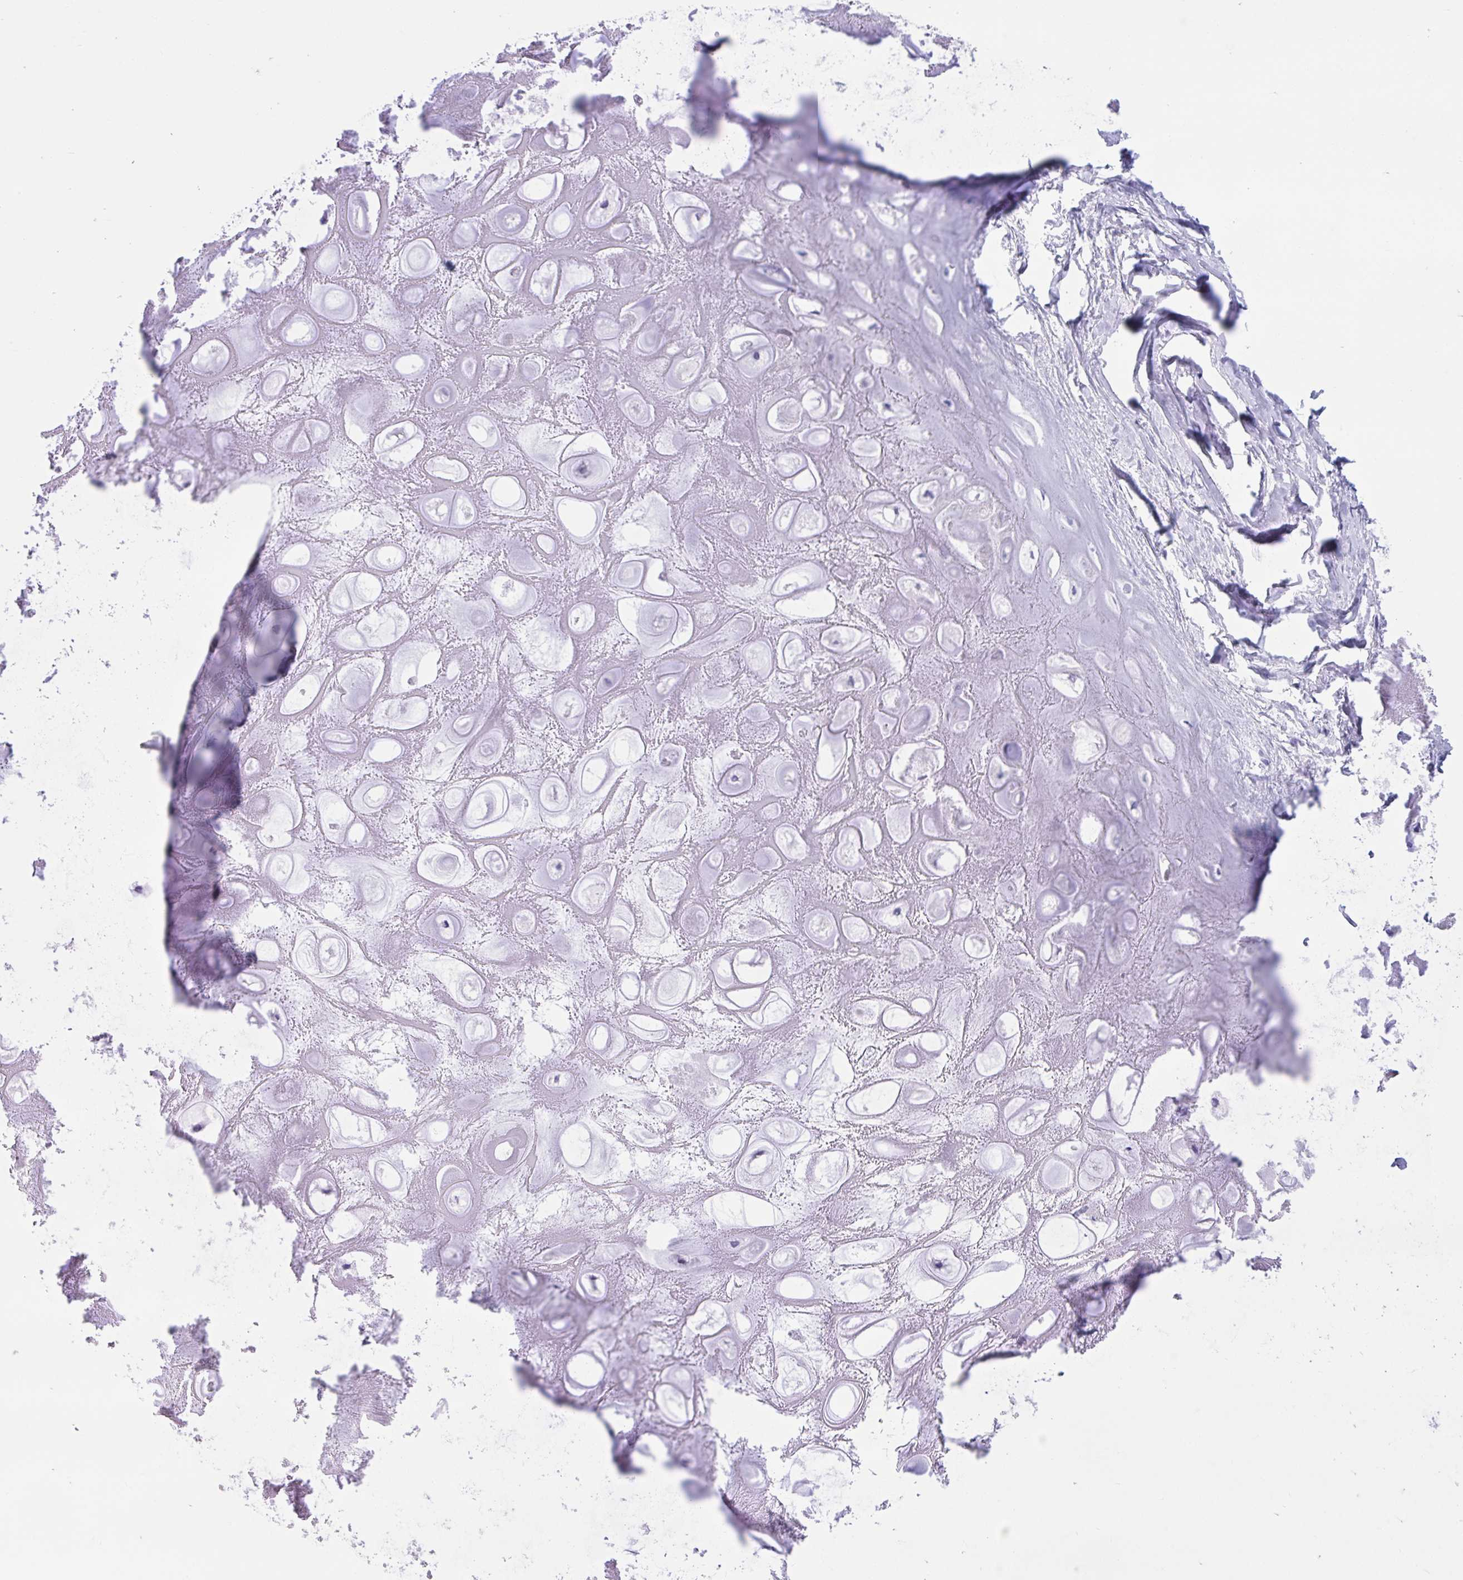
{"staining": {"intensity": "negative", "quantity": "none", "location": "none"}, "tissue": "soft tissue", "cell_type": "Chondrocytes", "image_type": "normal", "snomed": [{"axis": "morphology", "description": "Normal tissue, NOS"}, {"axis": "topography", "description": "Lymph node"}, {"axis": "topography", "description": "Cartilage tissue"}, {"axis": "topography", "description": "Nasopharynx"}], "caption": "This is a photomicrograph of IHC staining of unremarkable soft tissue, which shows no expression in chondrocytes. (DAB (3,3'-diaminobenzidine) immunohistochemistry visualized using brightfield microscopy, high magnification).", "gene": "TMEM35A", "patient": {"sex": "male", "age": 63}}